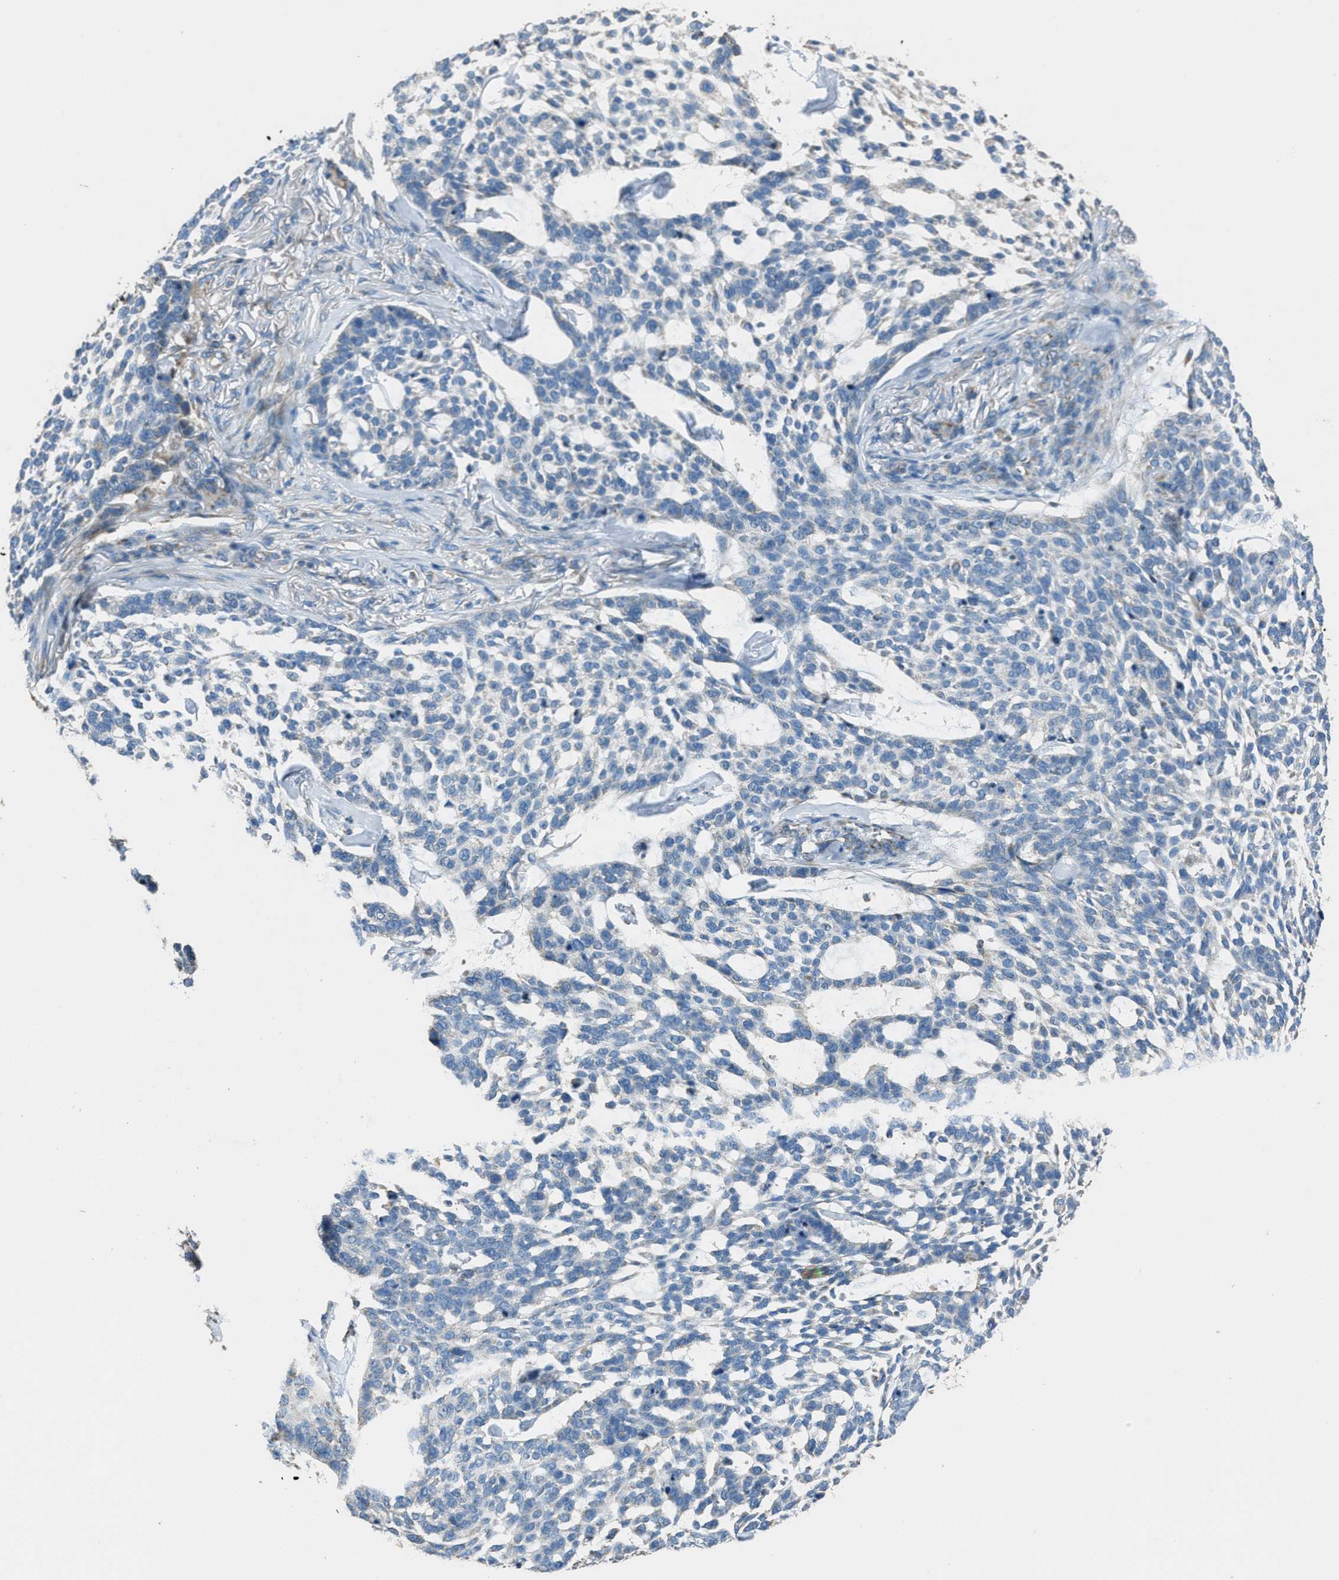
{"staining": {"intensity": "negative", "quantity": "none", "location": "none"}, "tissue": "skin cancer", "cell_type": "Tumor cells", "image_type": "cancer", "snomed": [{"axis": "morphology", "description": "Basal cell carcinoma"}, {"axis": "topography", "description": "Skin"}], "caption": "Protein analysis of skin cancer (basal cell carcinoma) displays no significant positivity in tumor cells.", "gene": "SLC25A11", "patient": {"sex": "female", "age": 64}}